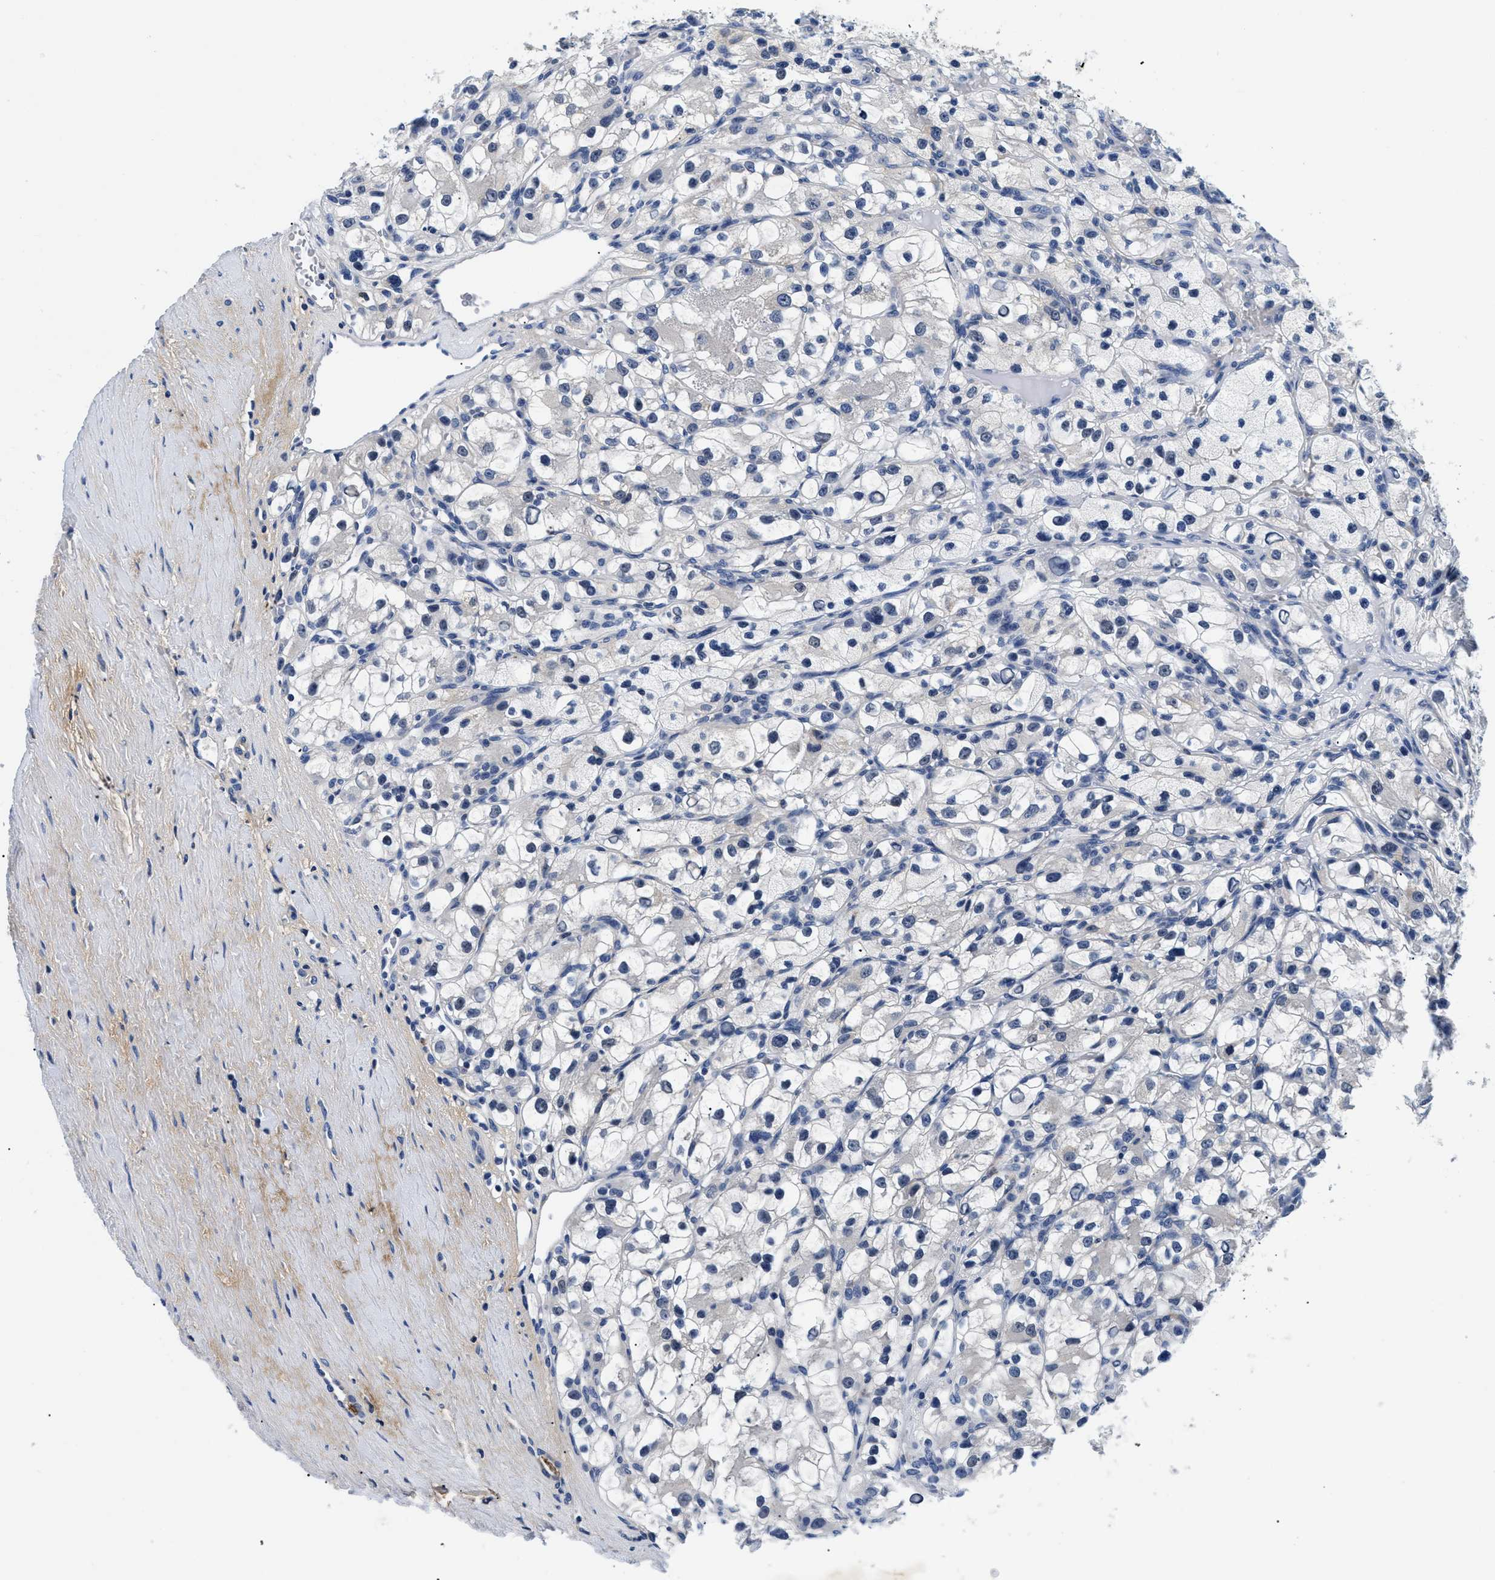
{"staining": {"intensity": "negative", "quantity": "none", "location": "none"}, "tissue": "renal cancer", "cell_type": "Tumor cells", "image_type": "cancer", "snomed": [{"axis": "morphology", "description": "Adenocarcinoma, NOS"}, {"axis": "topography", "description": "Kidney"}], "caption": "A photomicrograph of human renal cancer is negative for staining in tumor cells.", "gene": "MEA1", "patient": {"sex": "female", "age": 57}}